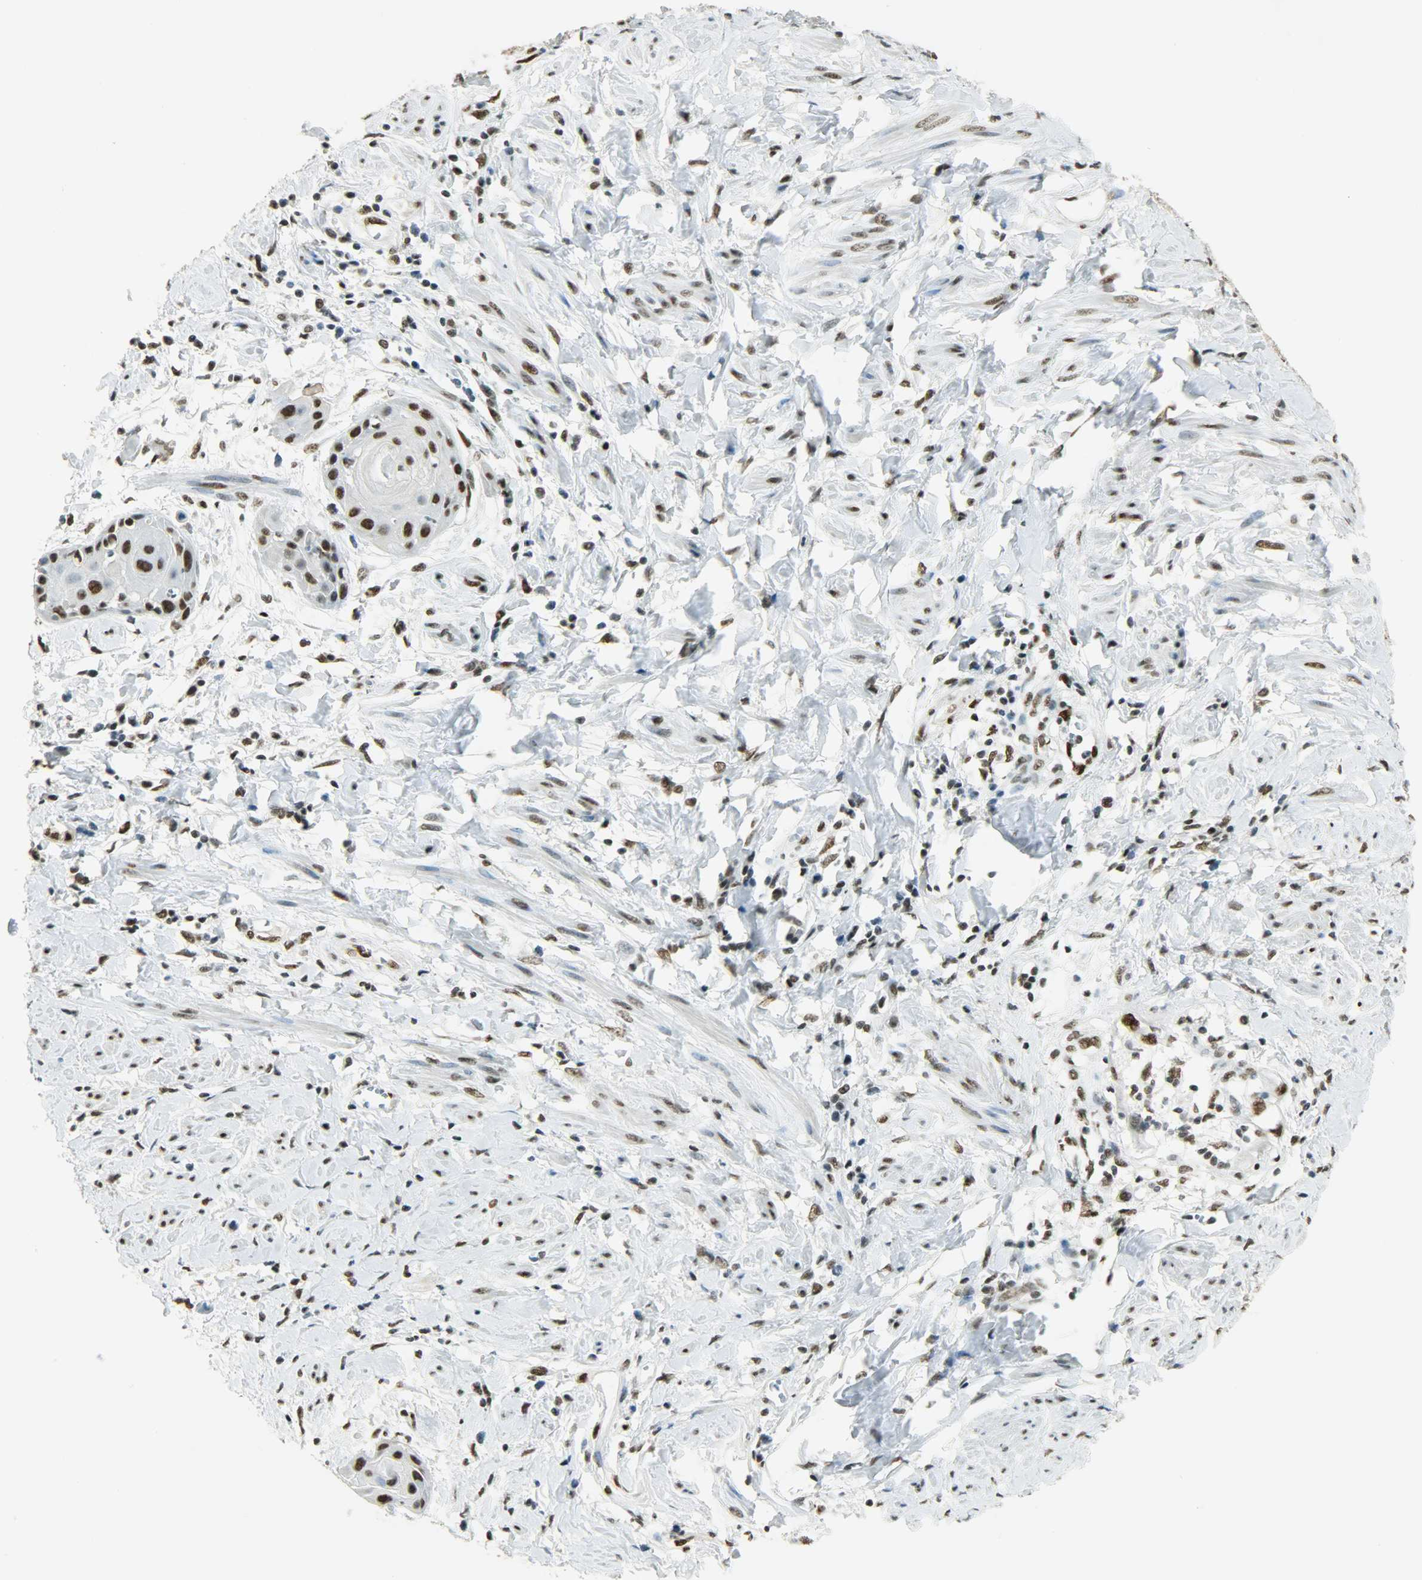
{"staining": {"intensity": "strong", "quantity": ">75%", "location": "nuclear"}, "tissue": "cervical cancer", "cell_type": "Tumor cells", "image_type": "cancer", "snomed": [{"axis": "morphology", "description": "Squamous cell carcinoma, NOS"}, {"axis": "topography", "description": "Cervix"}], "caption": "Immunohistochemistry photomicrograph of human cervical cancer (squamous cell carcinoma) stained for a protein (brown), which reveals high levels of strong nuclear expression in about >75% of tumor cells.", "gene": "MYEF2", "patient": {"sex": "female", "age": 57}}